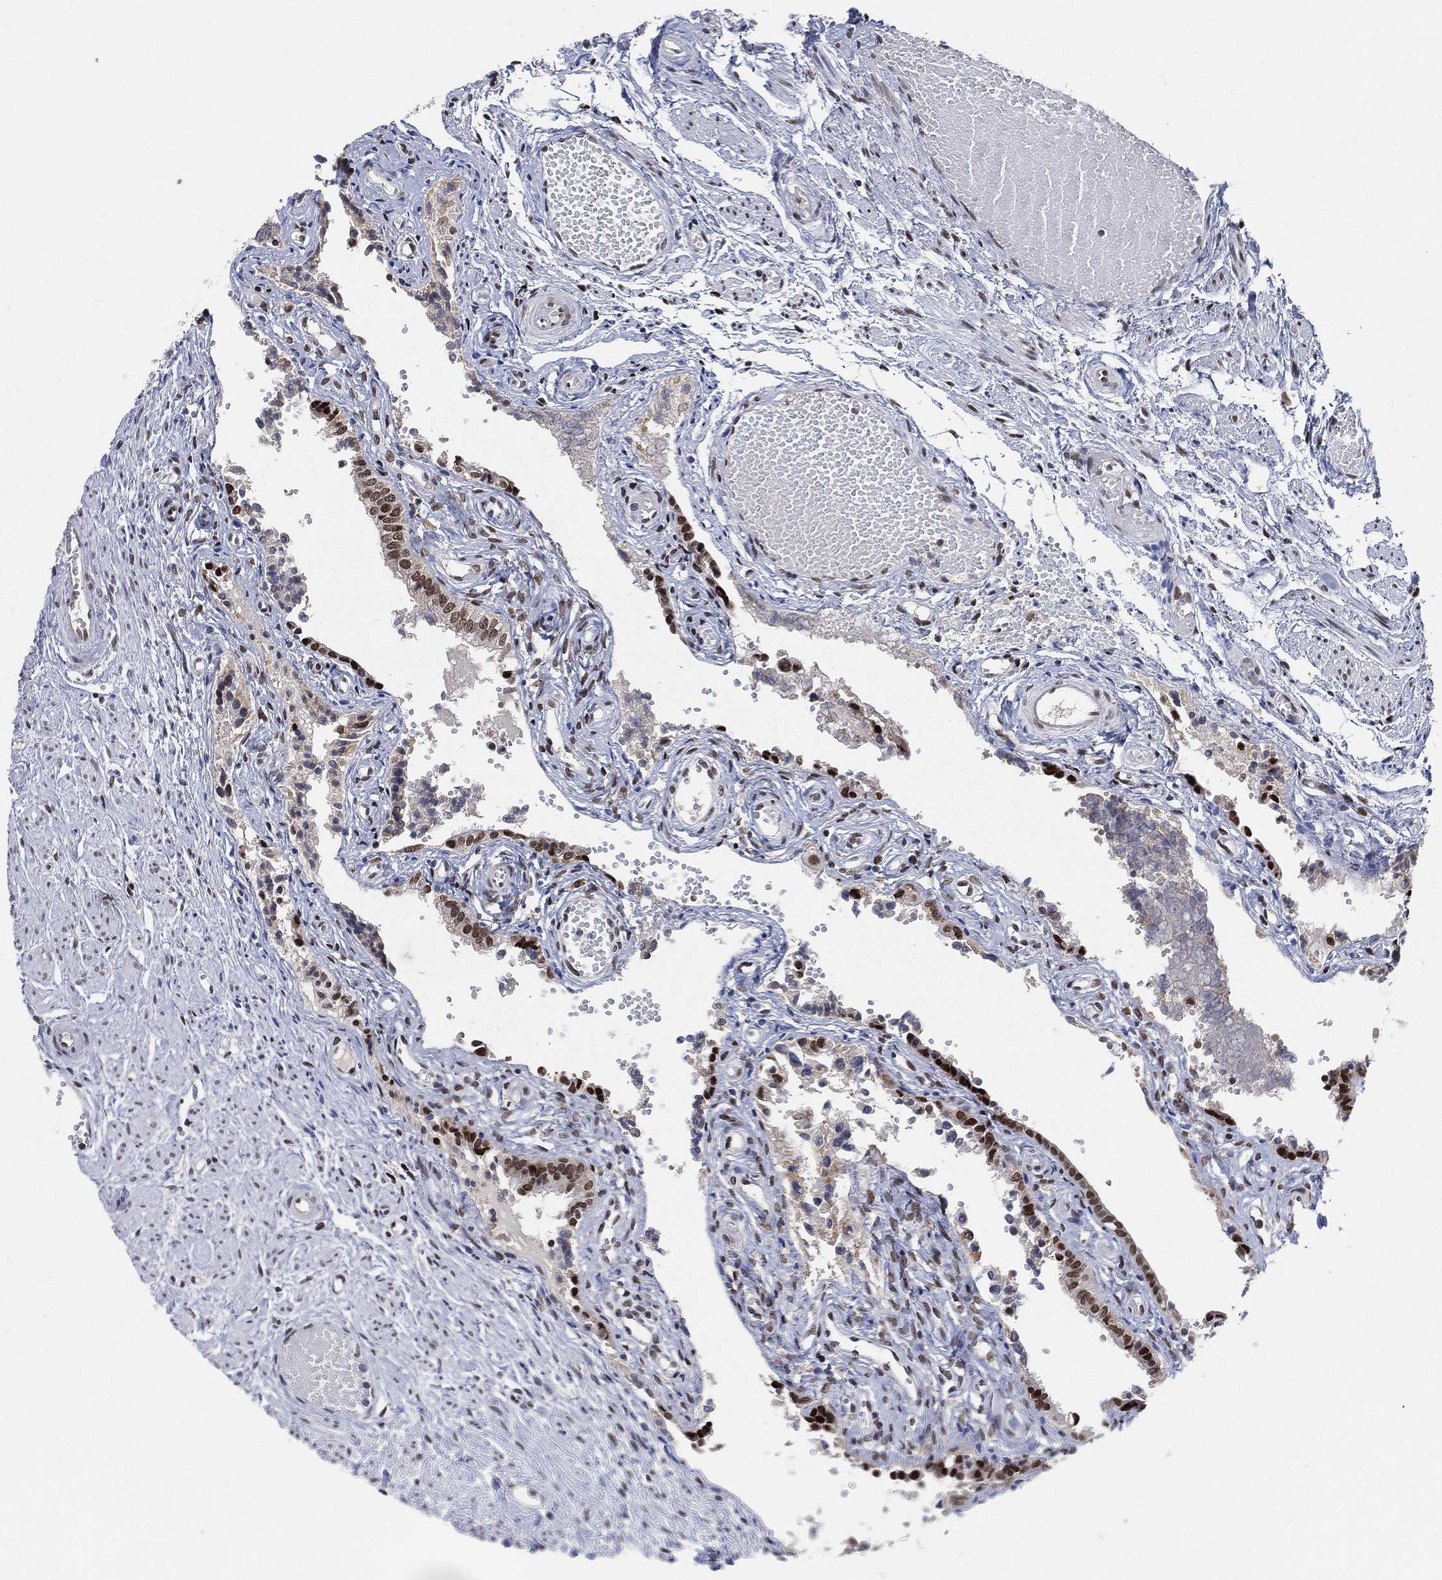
{"staining": {"intensity": "strong", "quantity": "25%-75%", "location": "nuclear"}, "tissue": "fallopian tube", "cell_type": "Glandular cells", "image_type": "normal", "snomed": [{"axis": "morphology", "description": "Normal tissue, NOS"}, {"axis": "topography", "description": "Fallopian tube"}, {"axis": "topography", "description": "Ovary"}], "caption": "The immunohistochemical stain highlights strong nuclear staining in glandular cells of unremarkable fallopian tube. Ihc stains the protein in brown and the nuclei are stained blue.", "gene": "YLPM1", "patient": {"sex": "female", "age": 49}}